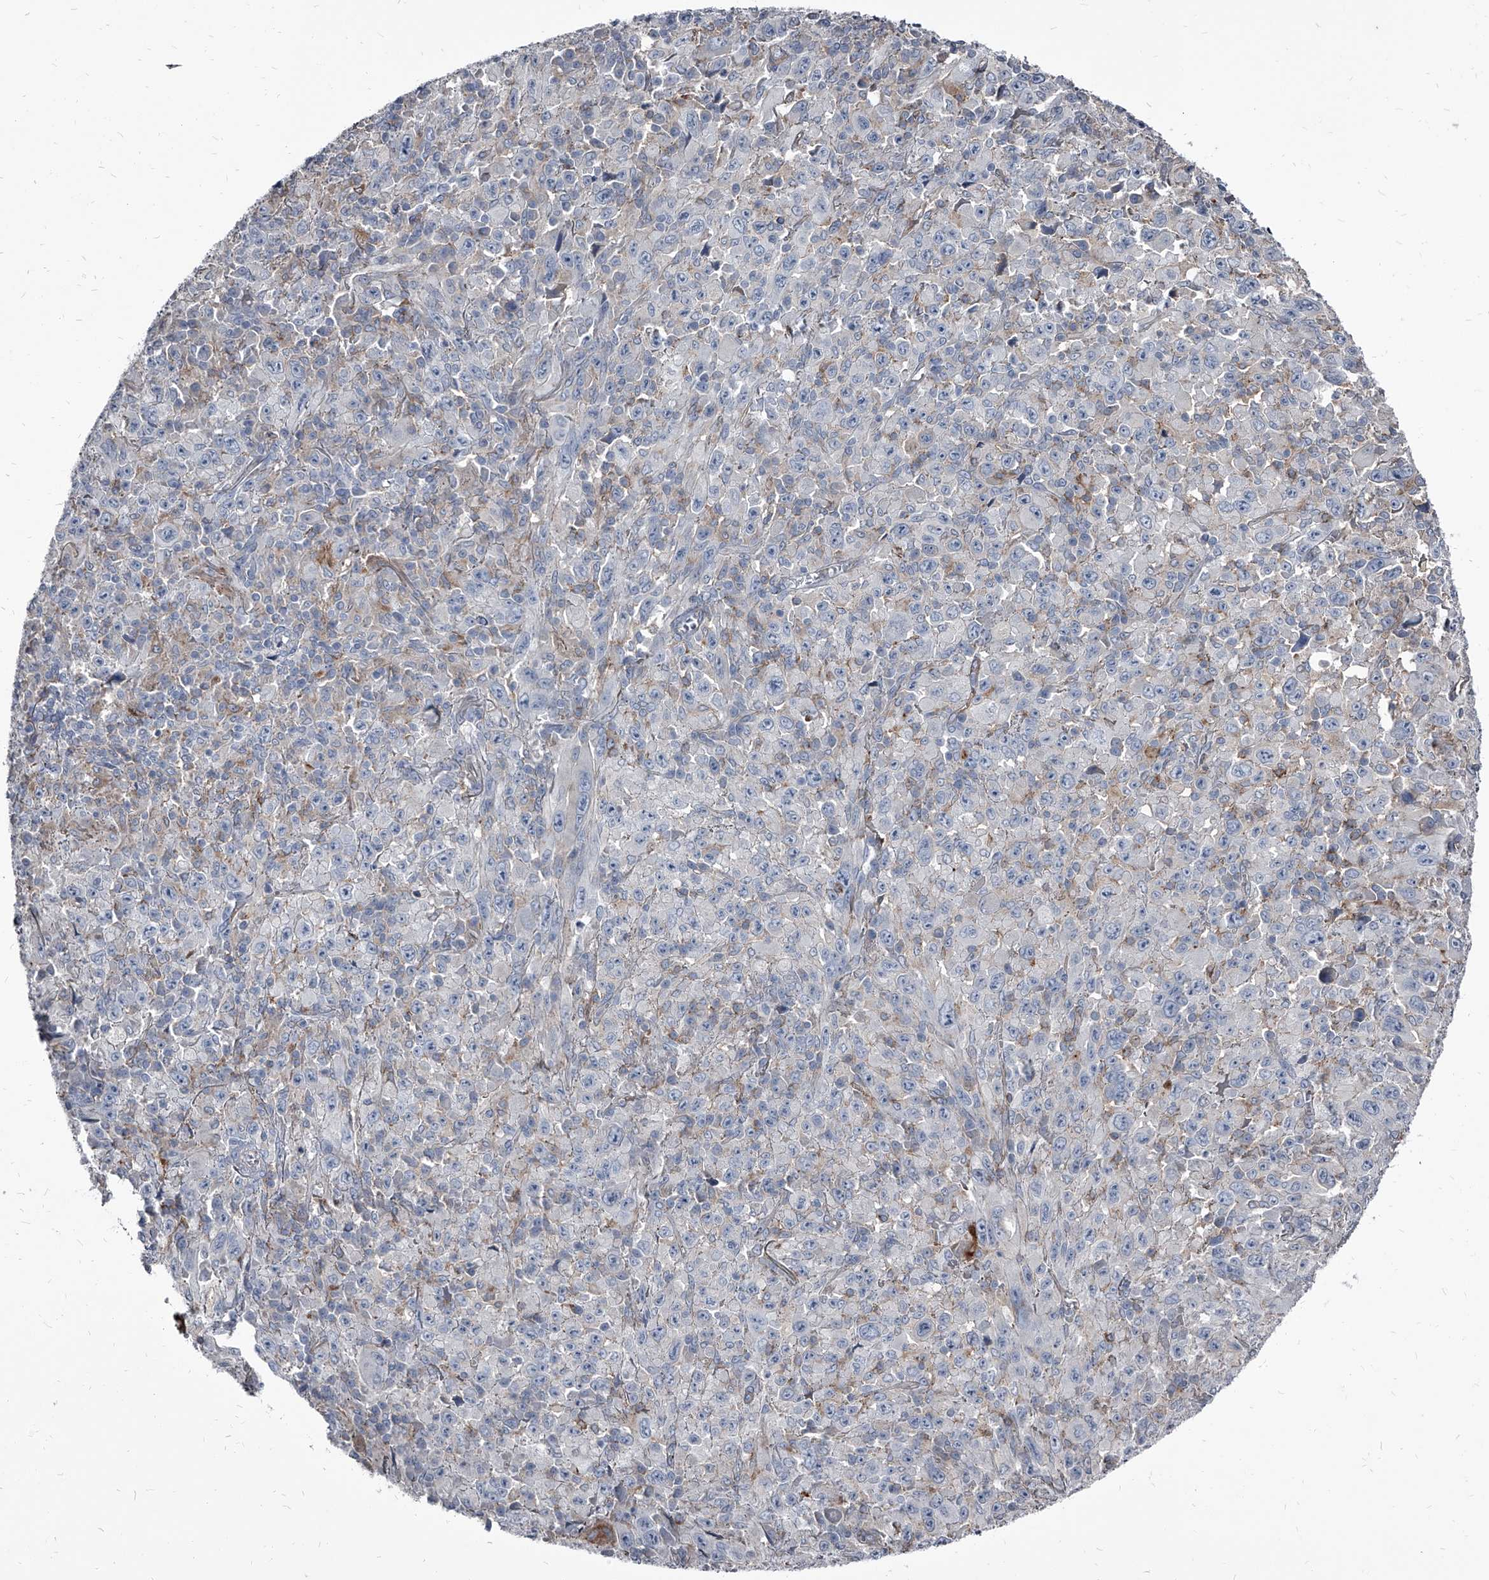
{"staining": {"intensity": "negative", "quantity": "none", "location": "none"}, "tissue": "melanoma", "cell_type": "Tumor cells", "image_type": "cancer", "snomed": [{"axis": "morphology", "description": "Malignant melanoma, Metastatic site"}, {"axis": "topography", "description": "Skin"}], "caption": "Tumor cells show no significant staining in melanoma. Nuclei are stained in blue.", "gene": "PGLYRP3", "patient": {"sex": "female", "age": 56}}